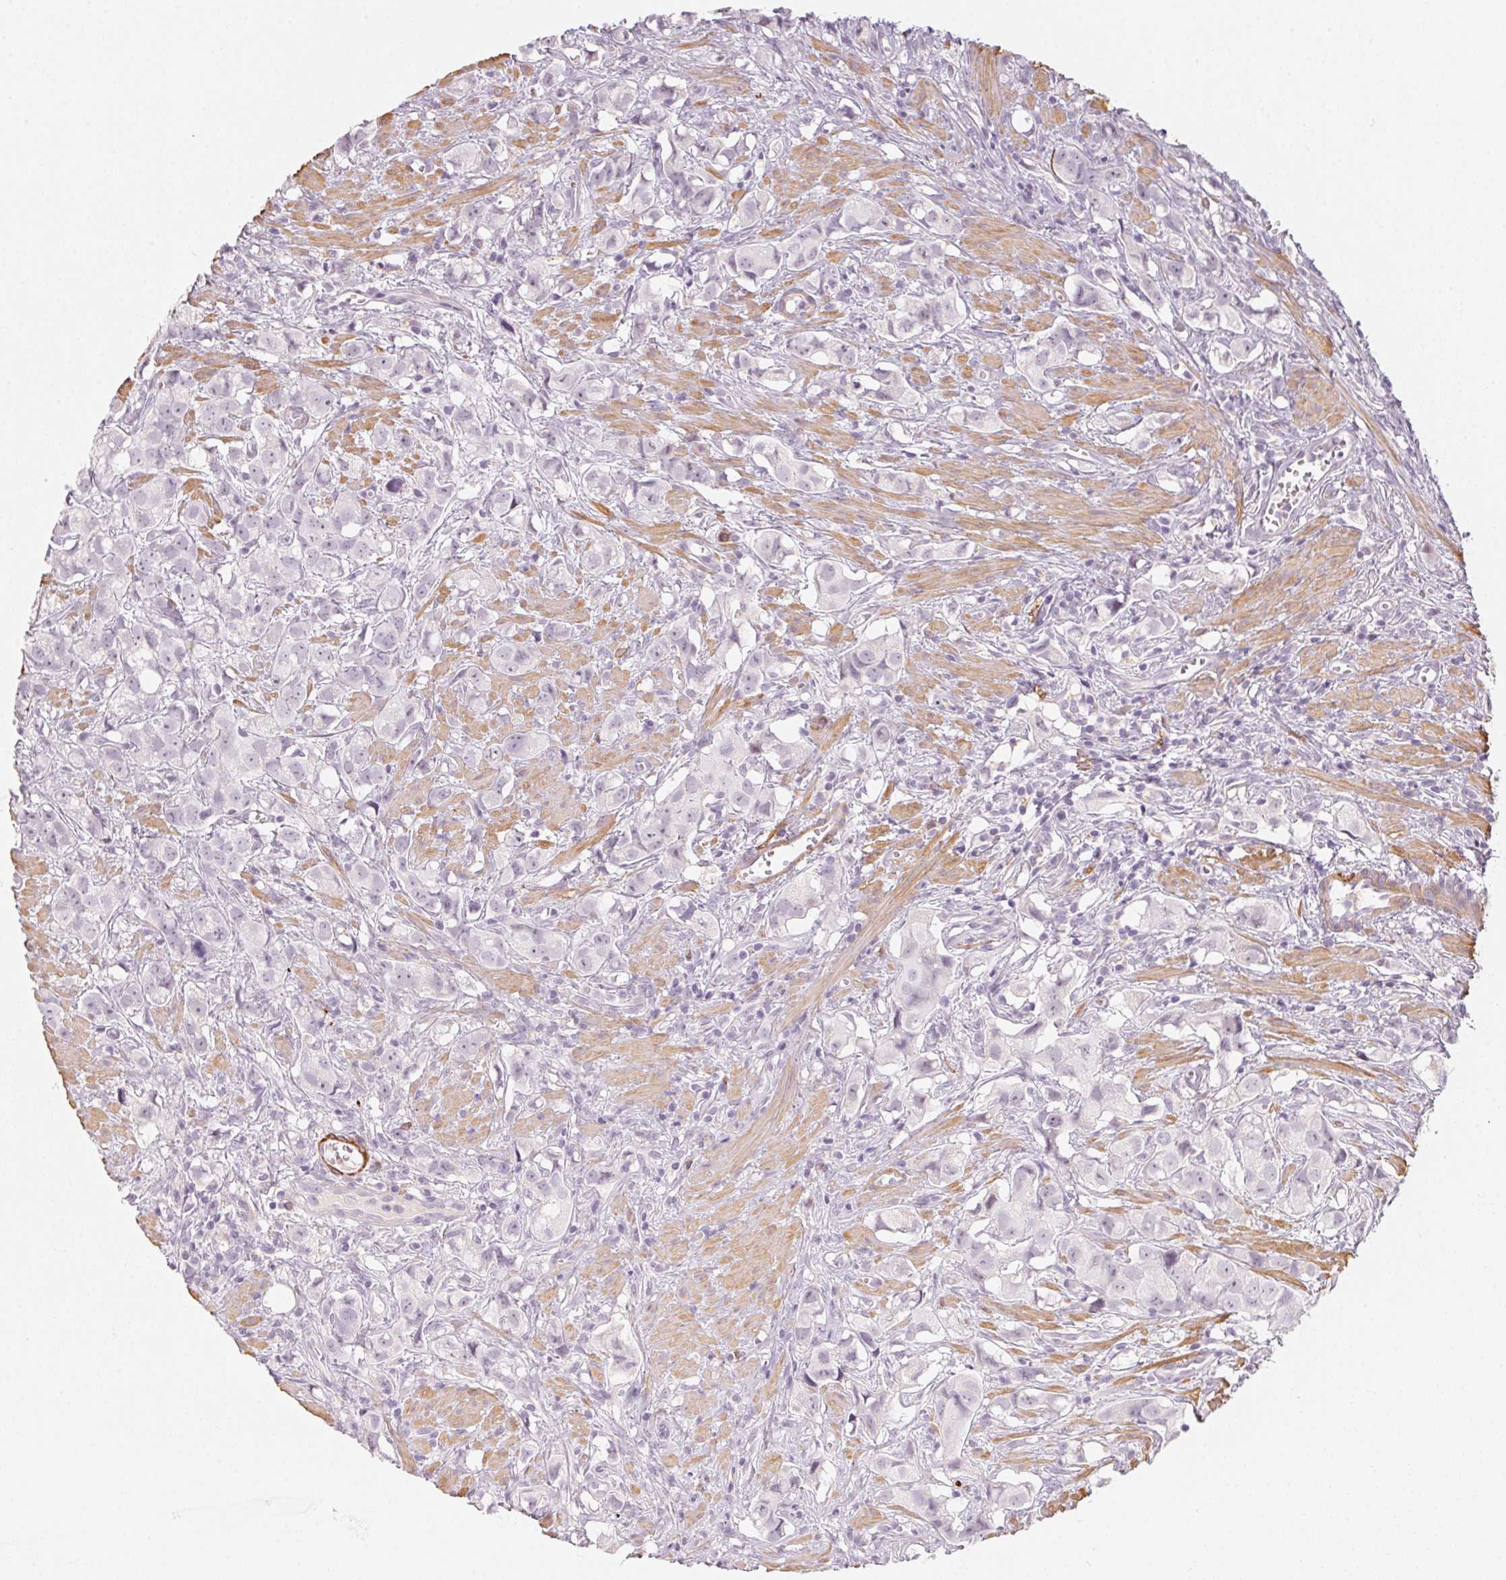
{"staining": {"intensity": "negative", "quantity": "none", "location": "none"}, "tissue": "prostate cancer", "cell_type": "Tumor cells", "image_type": "cancer", "snomed": [{"axis": "morphology", "description": "Adenocarcinoma, High grade"}, {"axis": "topography", "description": "Prostate"}], "caption": "Tumor cells show no significant protein staining in high-grade adenocarcinoma (prostate).", "gene": "PRPH", "patient": {"sex": "male", "age": 58}}